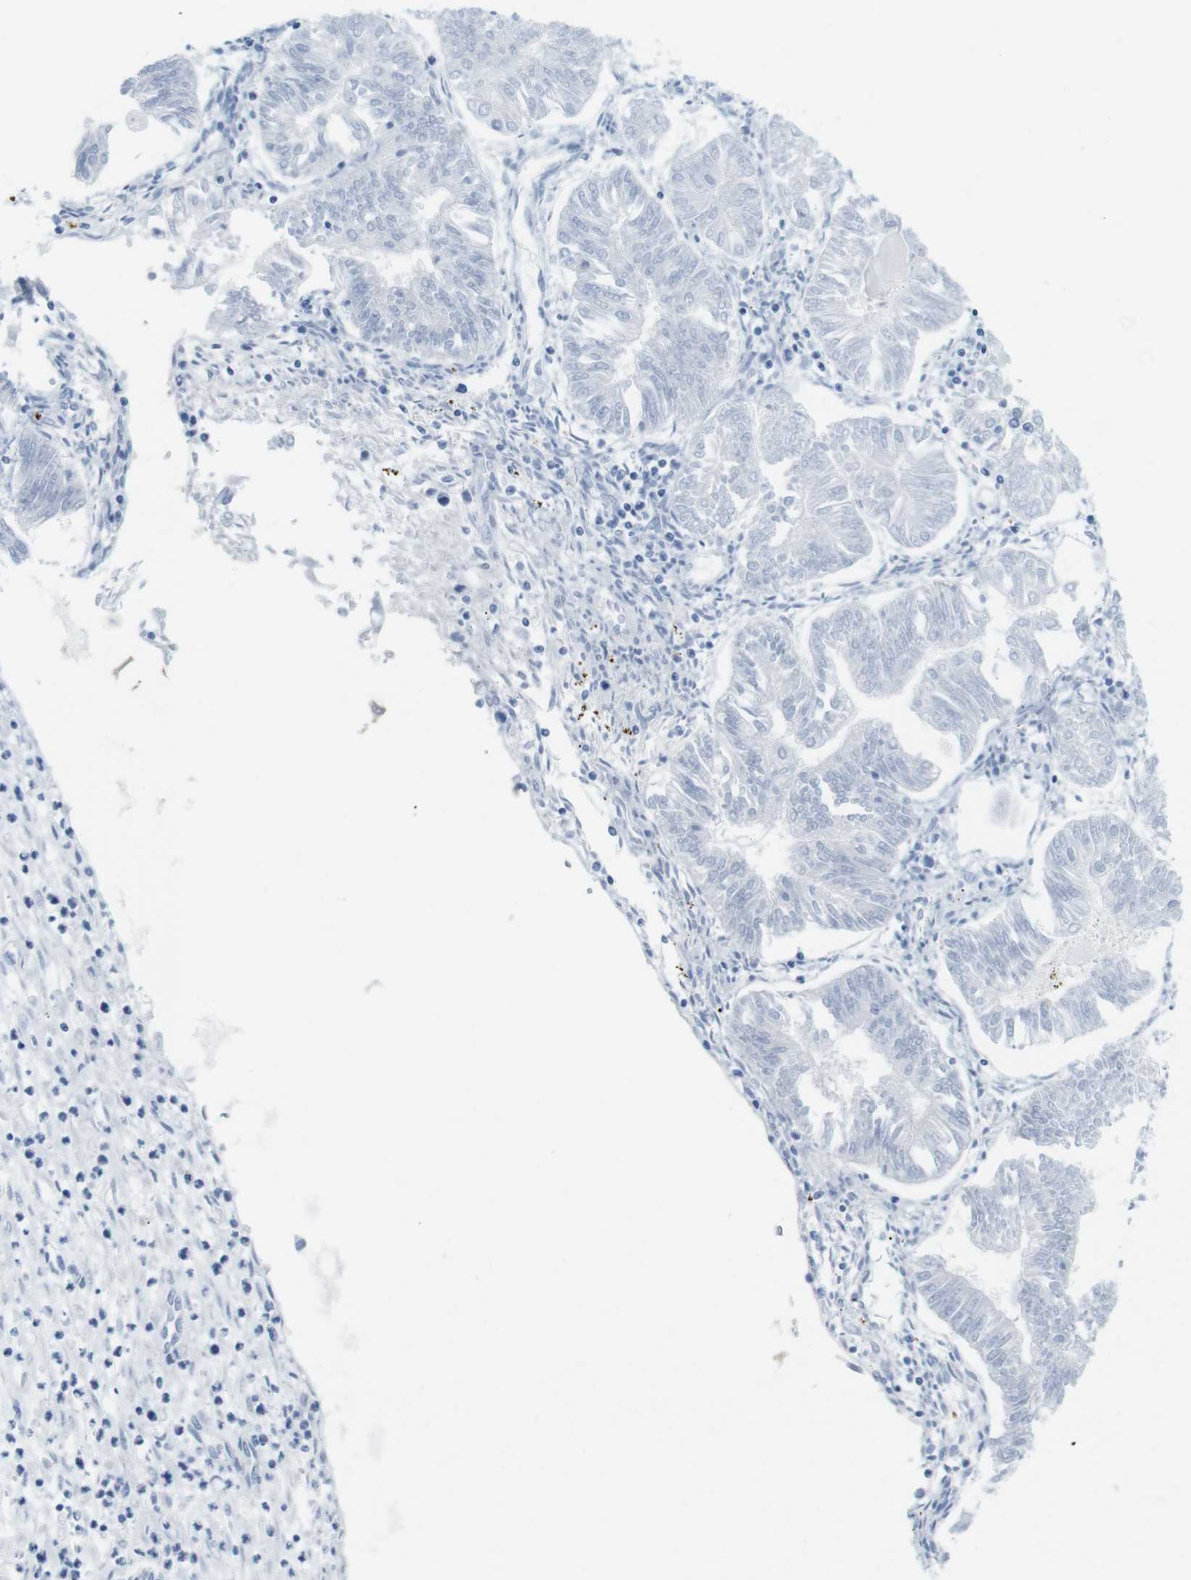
{"staining": {"intensity": "negative", "quantity": "none", "location": "none"}, "tissue": "endometrial cancer", "cell_type": "Tumor cells", "image_type": "cancer", "snomed": [{"axis": "morphology", "description": "Adenocarcinoma, NOS"}, {"axis": "topography", "description": "Endometrium"}], "caption": "Endometrial cancer stained for a protein using immunohistochemistry demonstrates no expression tumor cells.", "gene": "TNNT2", "patient": {"sex": "female", "age": 53}}